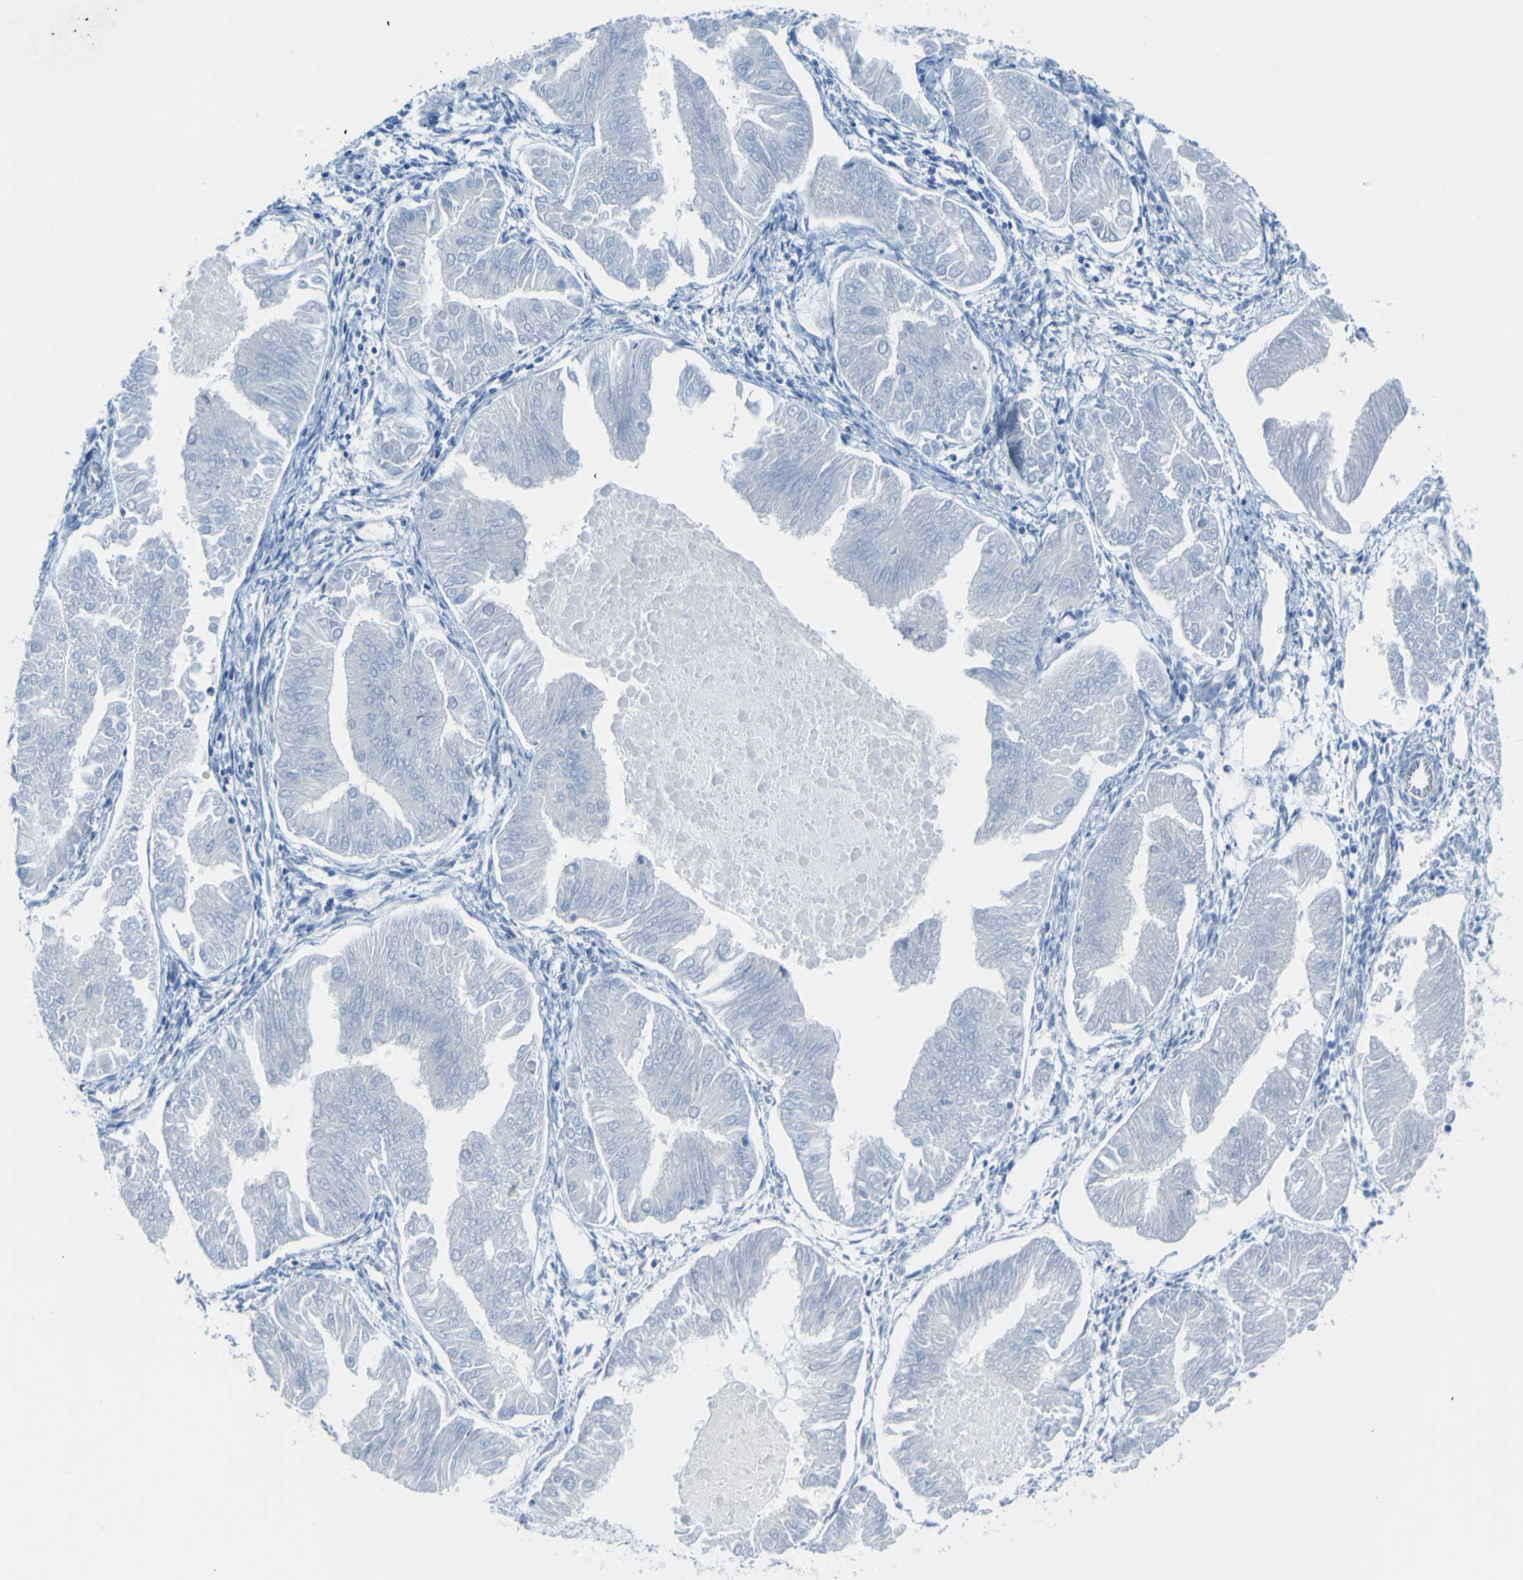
{"staining": {"intensity": "negative", "quantity": "none", "location": "none"}, "tissue": "endometrial cancer", "cell_type": "Tumor cells", "image_type": "cancer", "snomed": [{"axis": "morphology", "description": "Adenocarcinoma, NOS"}, {"axis": "topography", "description": "Endometrium"}], "caption": "Immunohistochemical staining of human adenocarcinoma (endometrial) exhibits no significant expression in tumor cells. (Brightfield microscopy of DAB (3,3'-diaminobenzidine) immunohistochemistry at high magnification).", "gene": "CD93", "patient": {"sex": "female", "age": 53}}